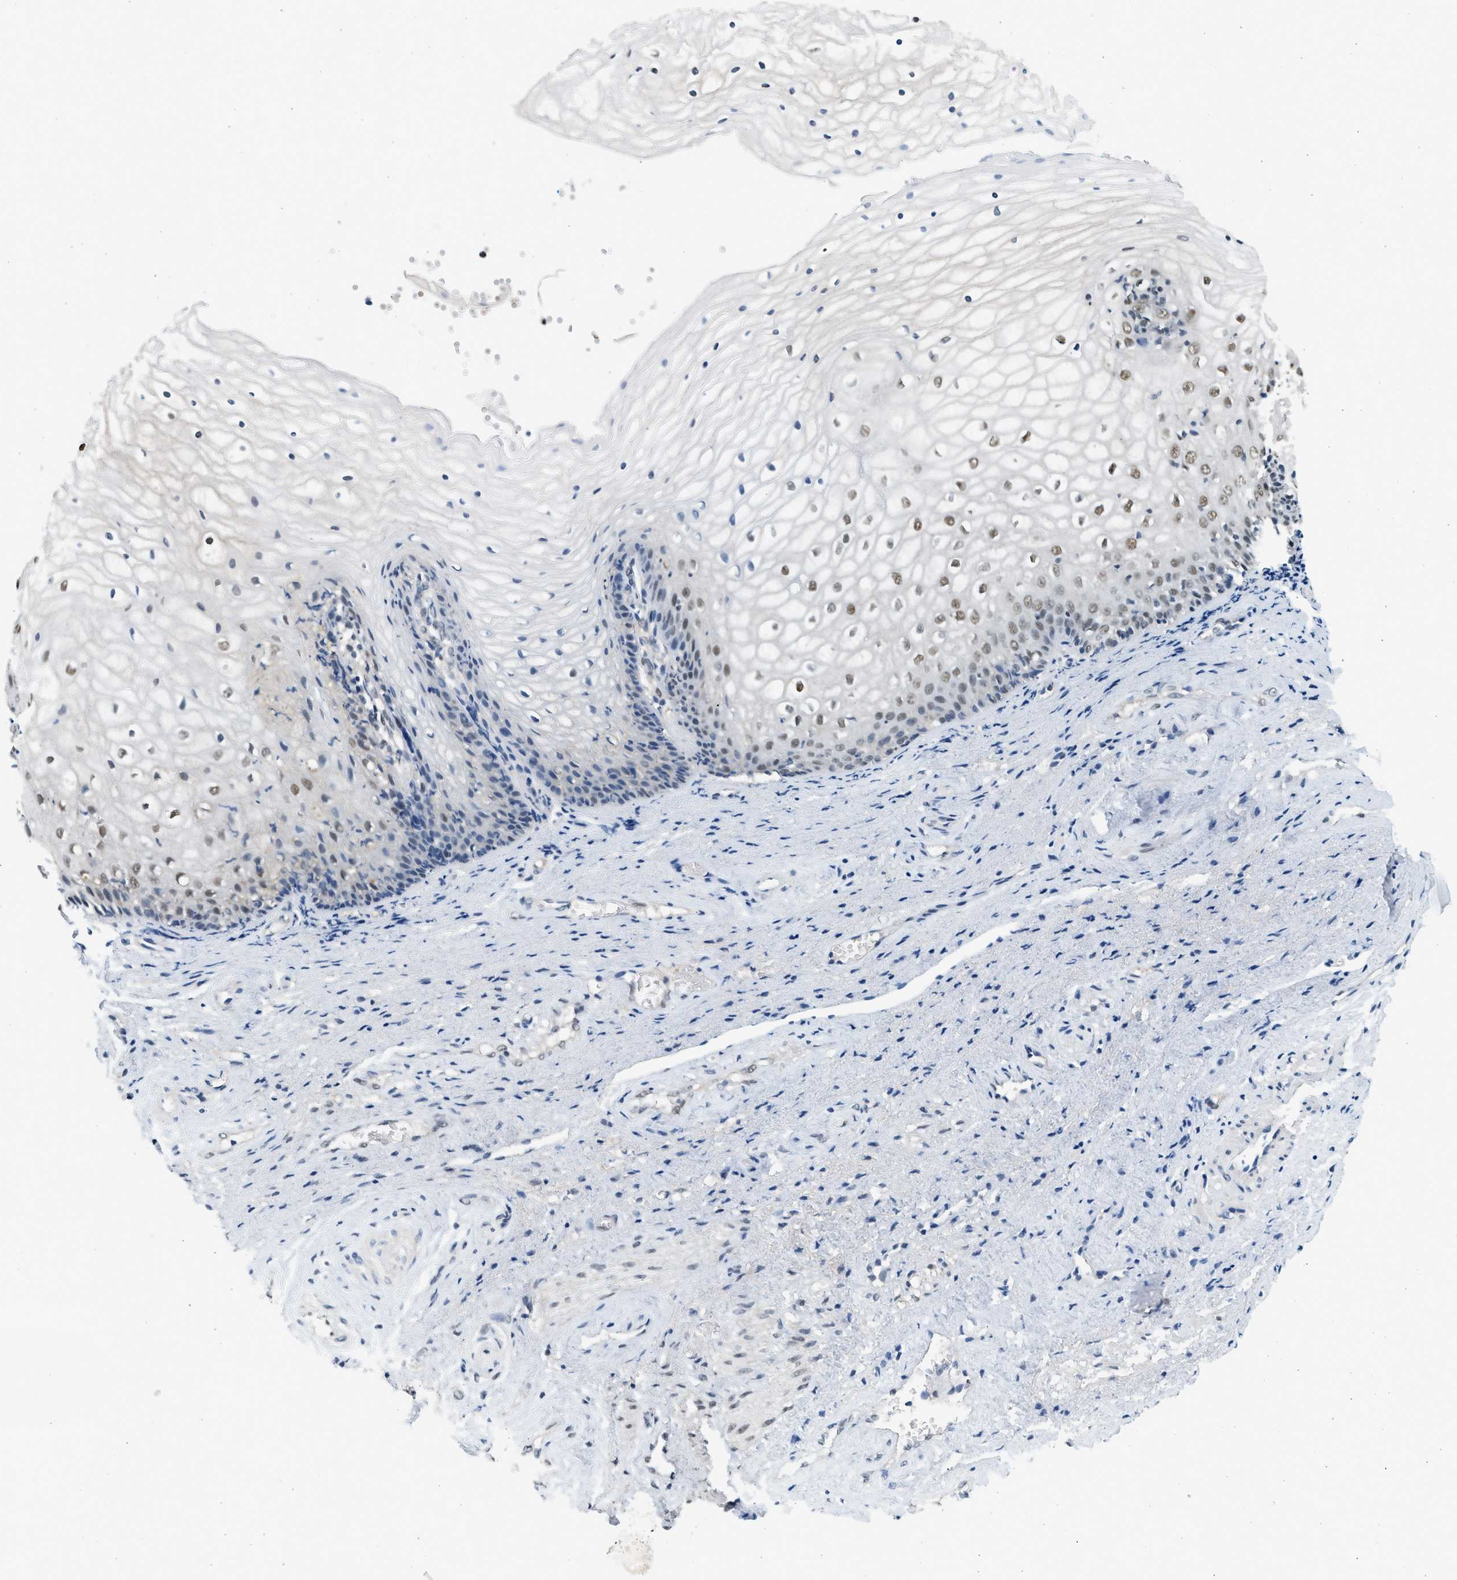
{"staining": {"intensity": "weak", "quantity": "25%-75%", "location": "nuclear"}, "tissue": "vagina", "cell_type": "Squamous epithelial cells", "image_type": "normal", "snomed": [{"axis": "morphology", "description": "Normal tissue, NOS"}, {"axis": "topography", "description": "Vagina"}], "caption": "Protein positivity by immunohistochemistry (IHC) reveals weak nuclear positivity in about 25%-75% of squamous epithelial cells in benign vagina.", "gene": "HIPK1", "patient": {"sex": "female", "age": 34}}